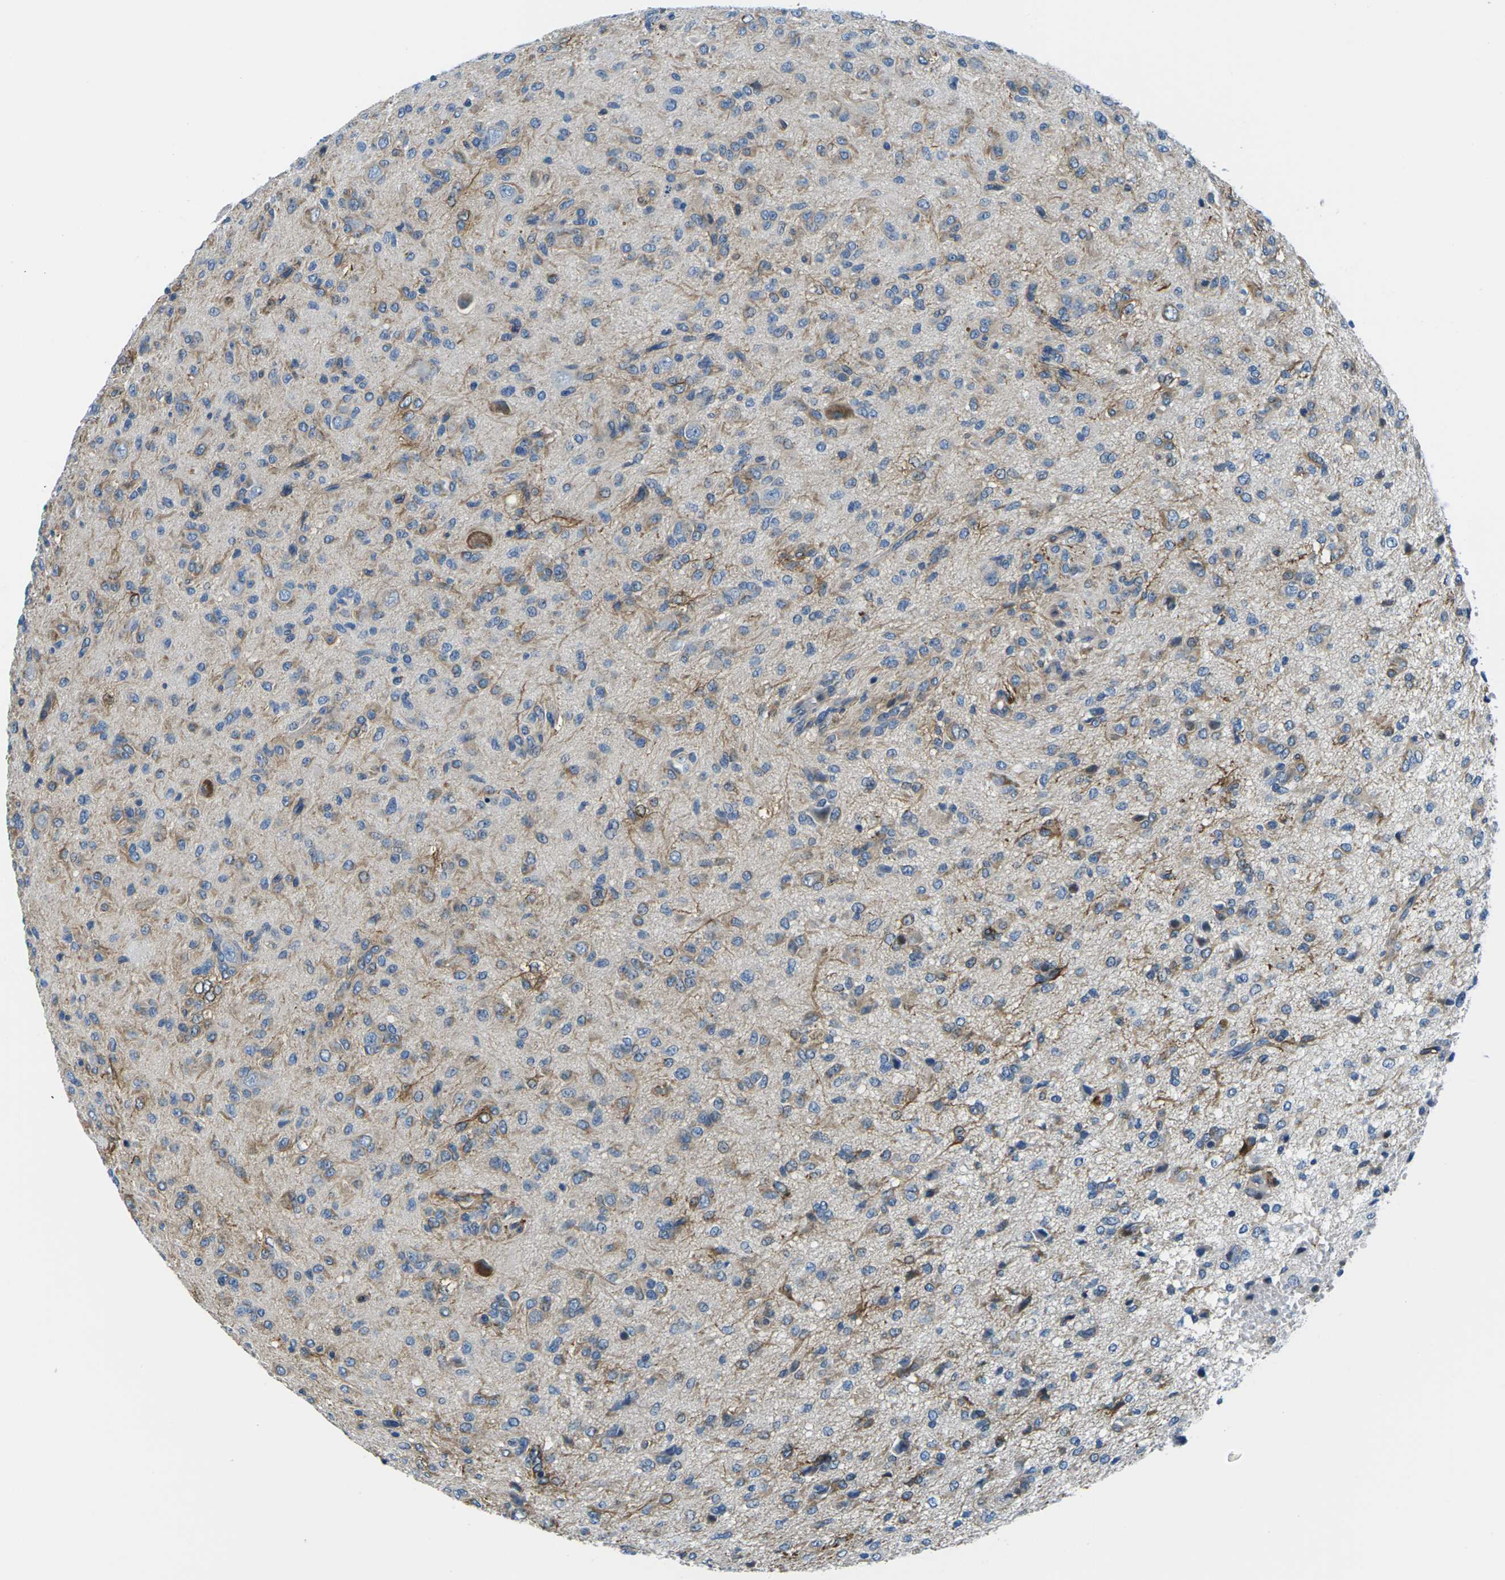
{"staining": {"intensity": "weak", "quantity": "<25%", "location": "cytoplasmic/membranous"}, "tissue": "glioma", "cell_type": "Tumor cells", "image_type": "cancer", "snomed": [{"axis": "morphology", "description": "Glioma, malignant, High grade"}, {"axis": "topography", "description": "Brain"}], "caption": "Immunohistochemical staining of human glioma shows no significant expression in tumor cells.", "gene": "SOCS4", "patient": {"sex": "female", "age": 59}}